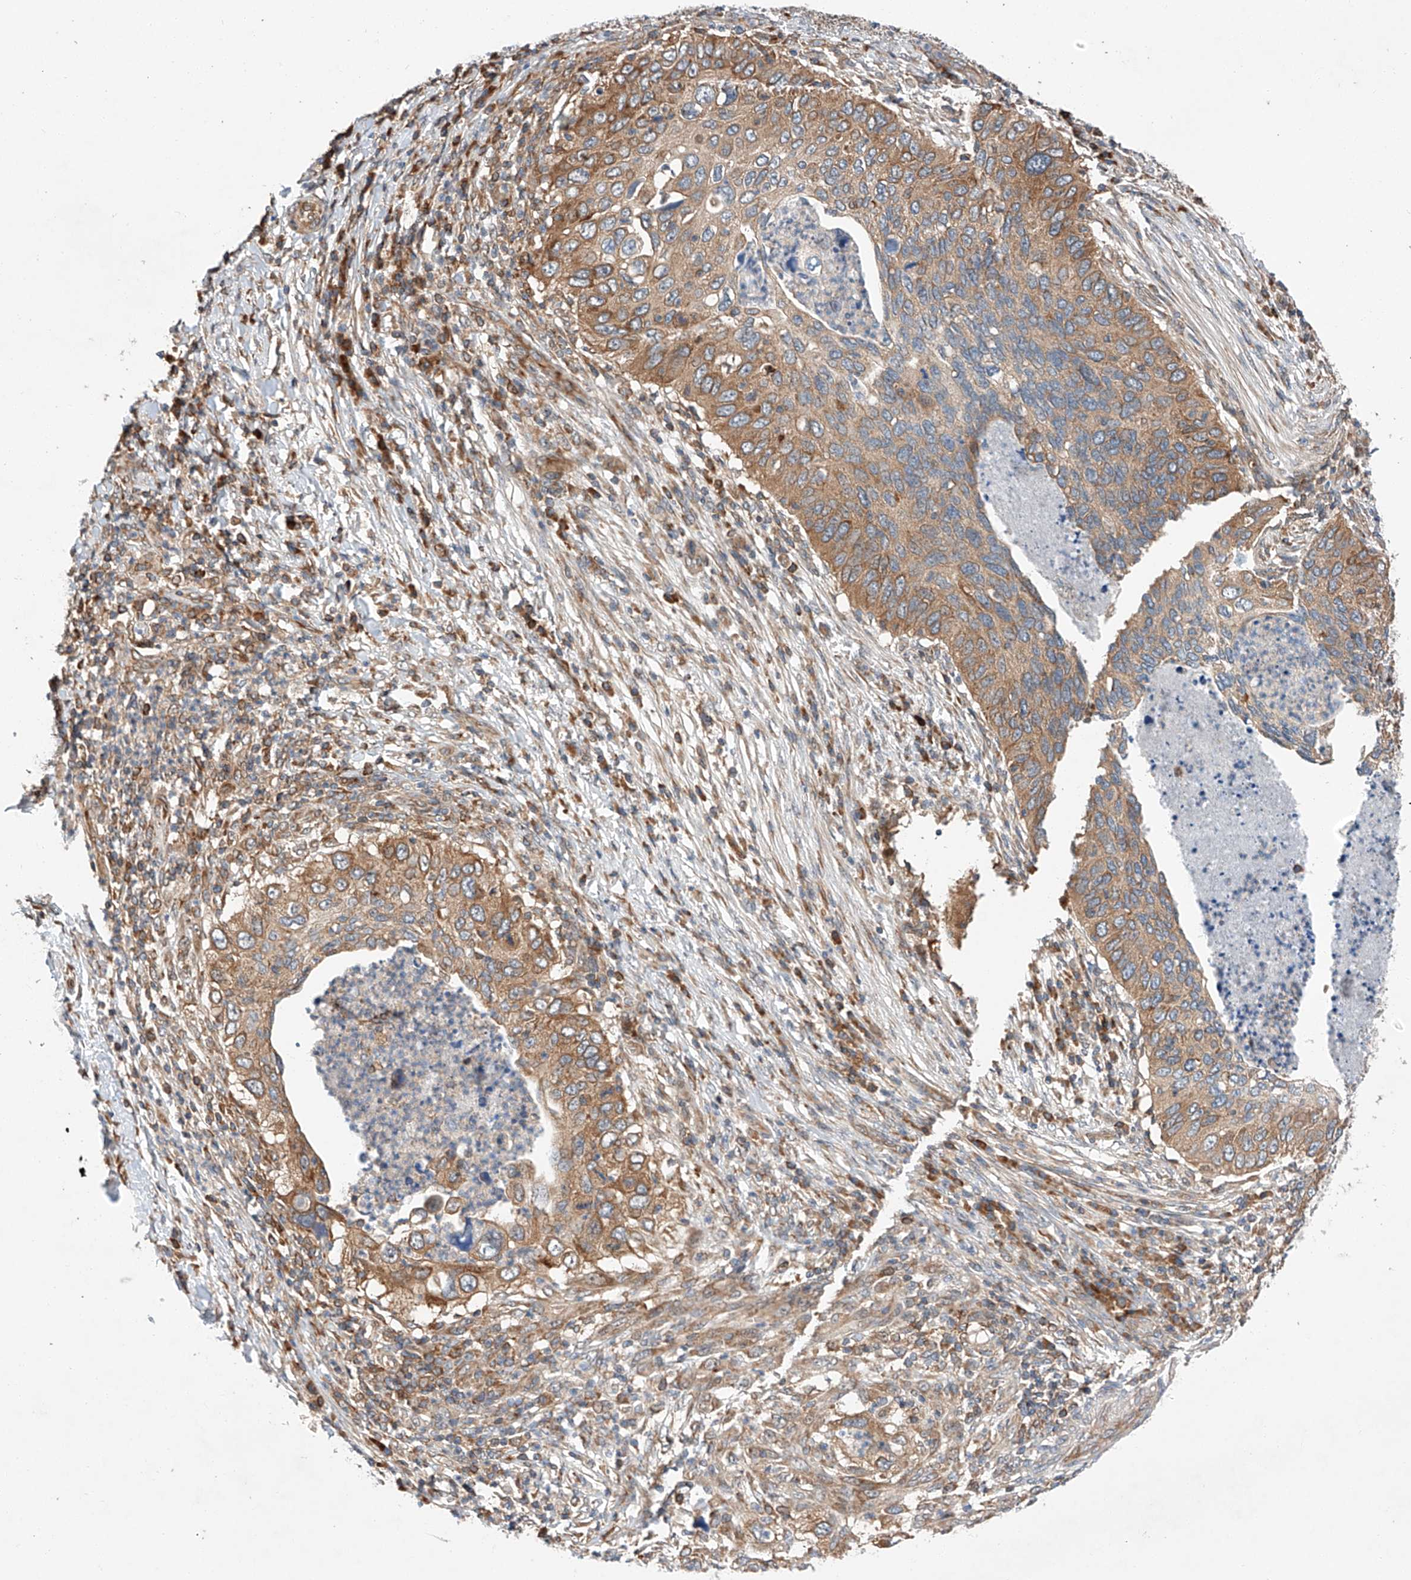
{"staining": {"intensity": "moderate", "quantity": ">75%", "location": "cytoplasmic/membranous"}, "tissue": "cervical cancer", "cell_type": "Tumor cells", "image_type": "cancer", "snomed": [{"axis": "morphology", "description": "Squamous cell carcinoma, NOS"}, {"axis": "topography", "description": "Cervix"}], "caption": "IHC micrograph of neoplastic tissue: cervical squamous cell carcinoma stained using IHC exhibits medium levels of moderate protein expression localized specifically in the cytoplasmic/membranous of tumor cells, appearing as a cytoplasmic/membranous brown color.", "gene": "RUSC1", "patient": {"sex": "female", "age": 38}}